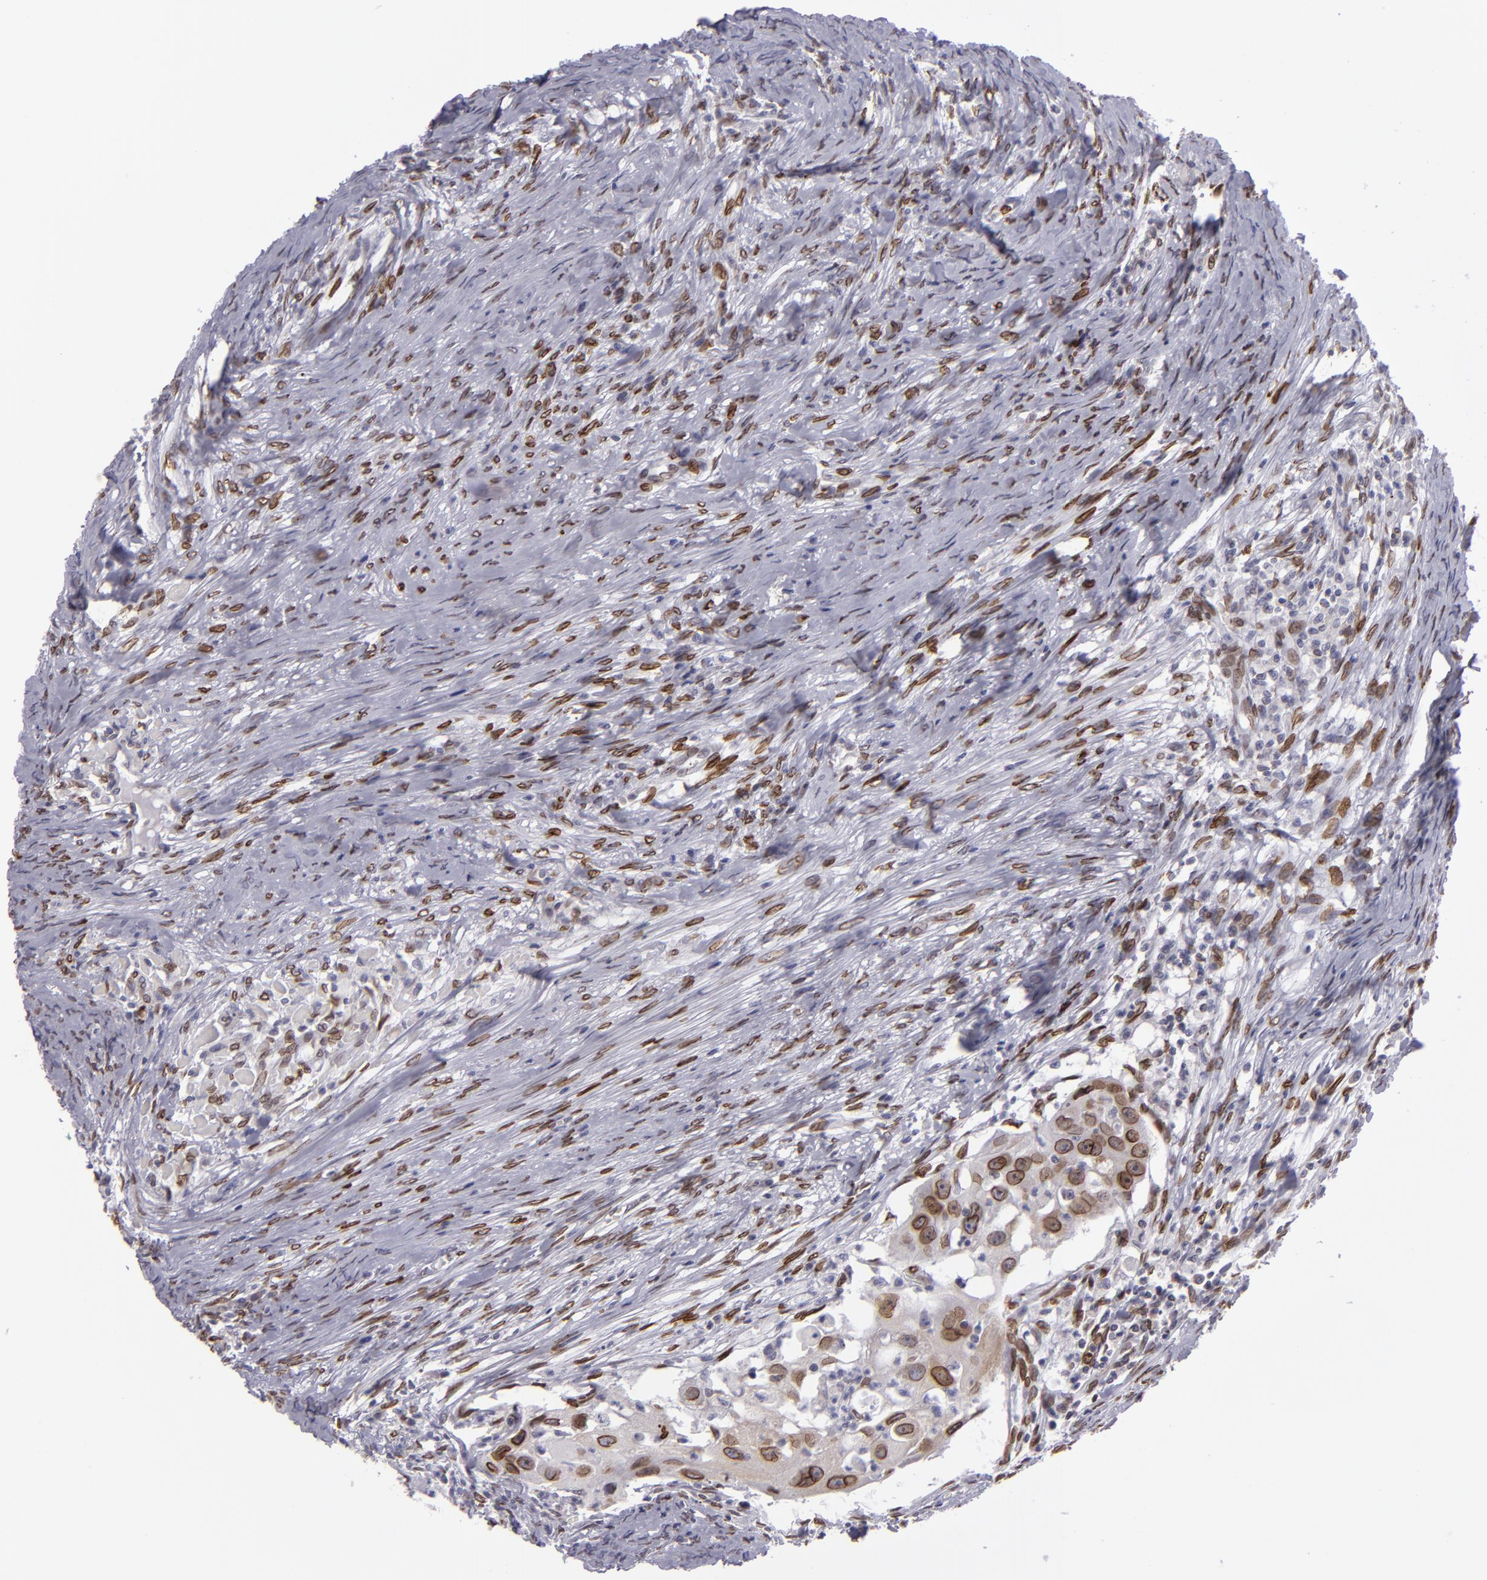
{"staining": {"intensity": "moderate", "quantity": ">75%", "location": "nuclear"}, "tissue": "head and neck cancer", "cell_type": "Tumor cells", "image_type": "cancer", "snomed": [{"axis": "morphology", "description": "Squamous cell carcinoma, NOS"}, {"axis": "topography", "description": "Head-Neck"}], "caption": "DAB immunohistochemical staining of human head and neck squamous cell carcinoma exhibits moderate nuclear protein positivity in about >75% of tumor cells.", "gene": "EMD", "patient": {"sex": "male", "age": 64}}